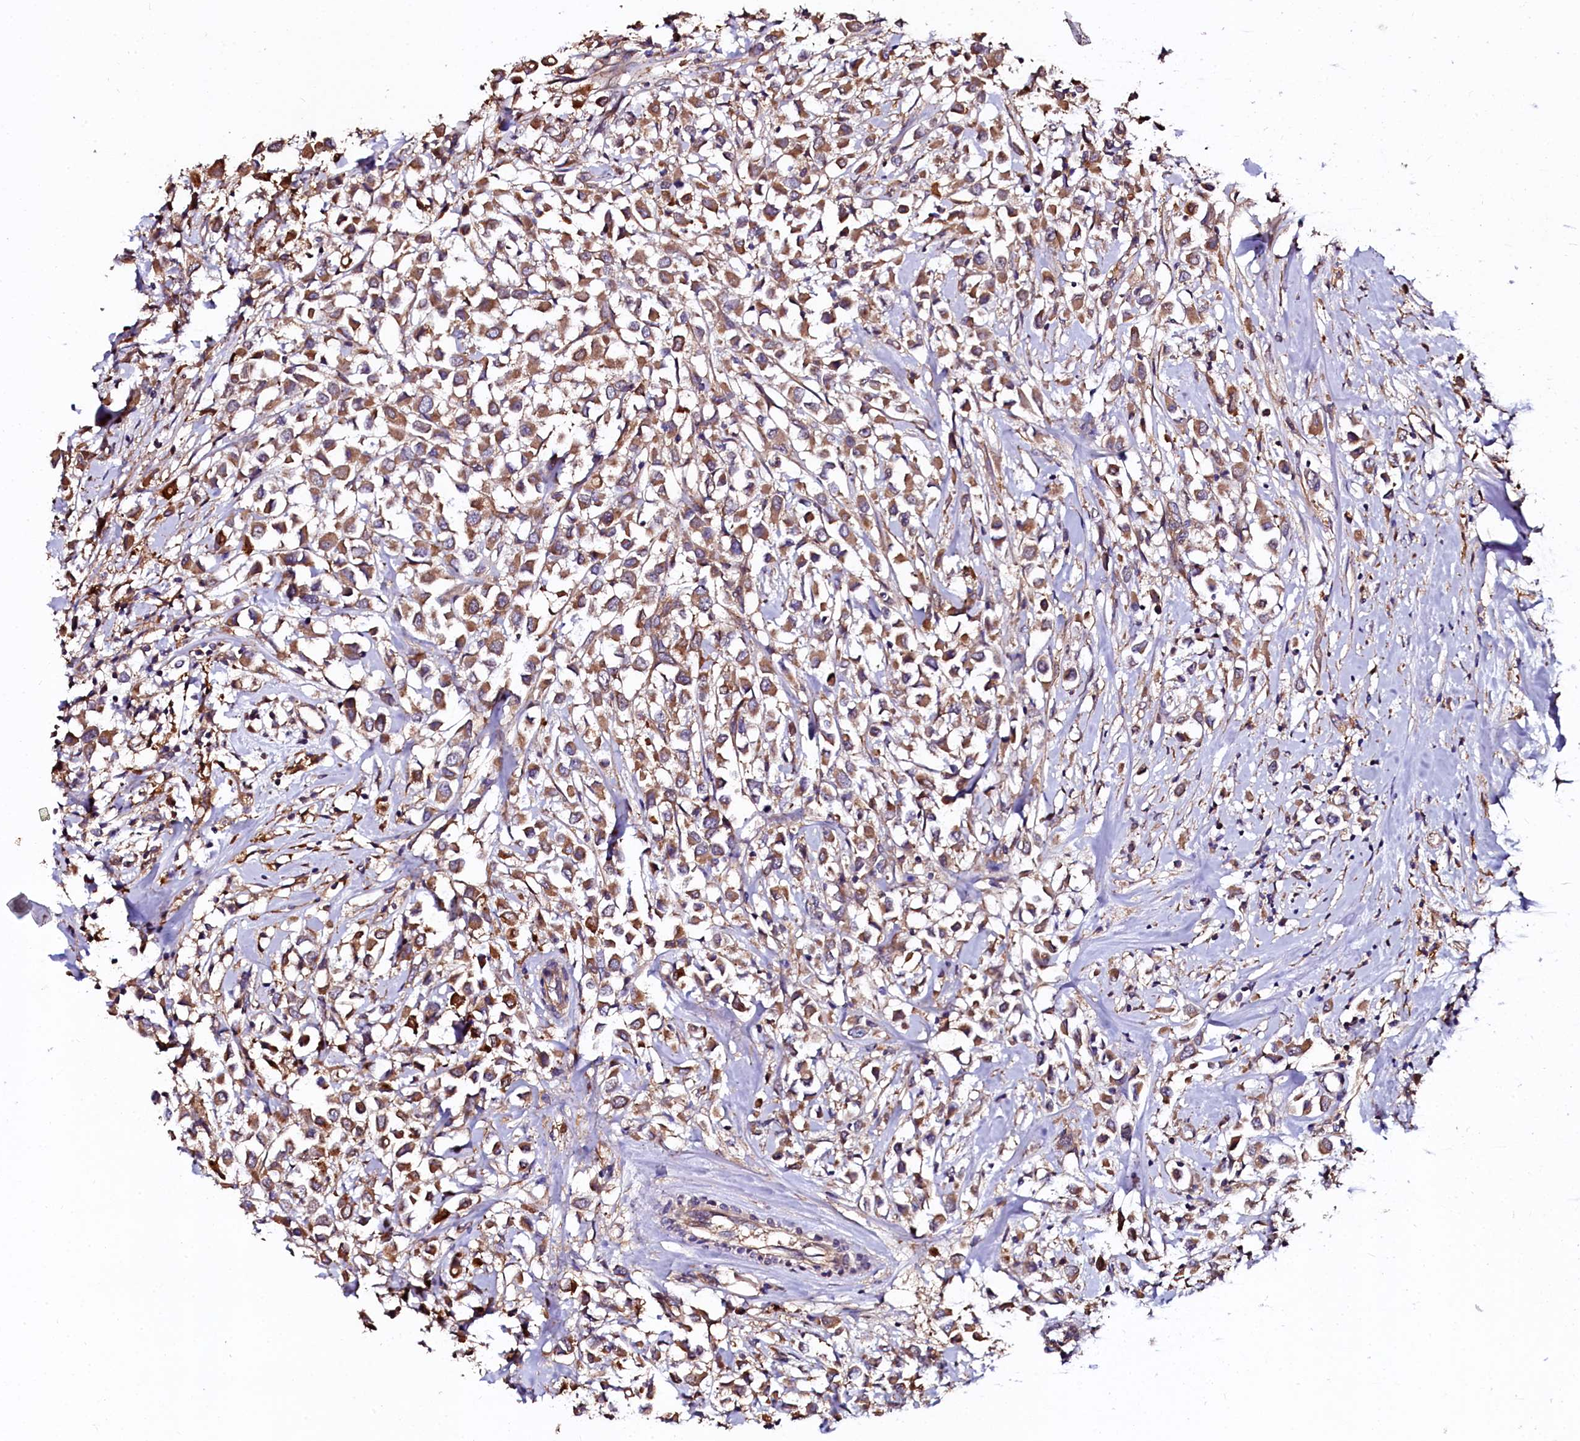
{"staining": {"intensity": "strong", "quantity": ">75%", "location": "cytoplasmic/membranous"}, "tissue": "breast cancer", "cell_type": "Tumor cells", "image_type": "cancer", "snomed": [{"axis": "morphology", "description": "Duct carcinoma"}, {"axis": "topography", "description": "Breast"}], "caption": "DAB (3,3'-diaminobenzidine) immunohistochemical staining of human breast cancer (intraductal carcinoma) exhibits strong cytoplasmic/membranous protein staining in approximately >75% of tumor cells.", "gene": "APPL2", "patient": {"sex": "female", "age": 87}}